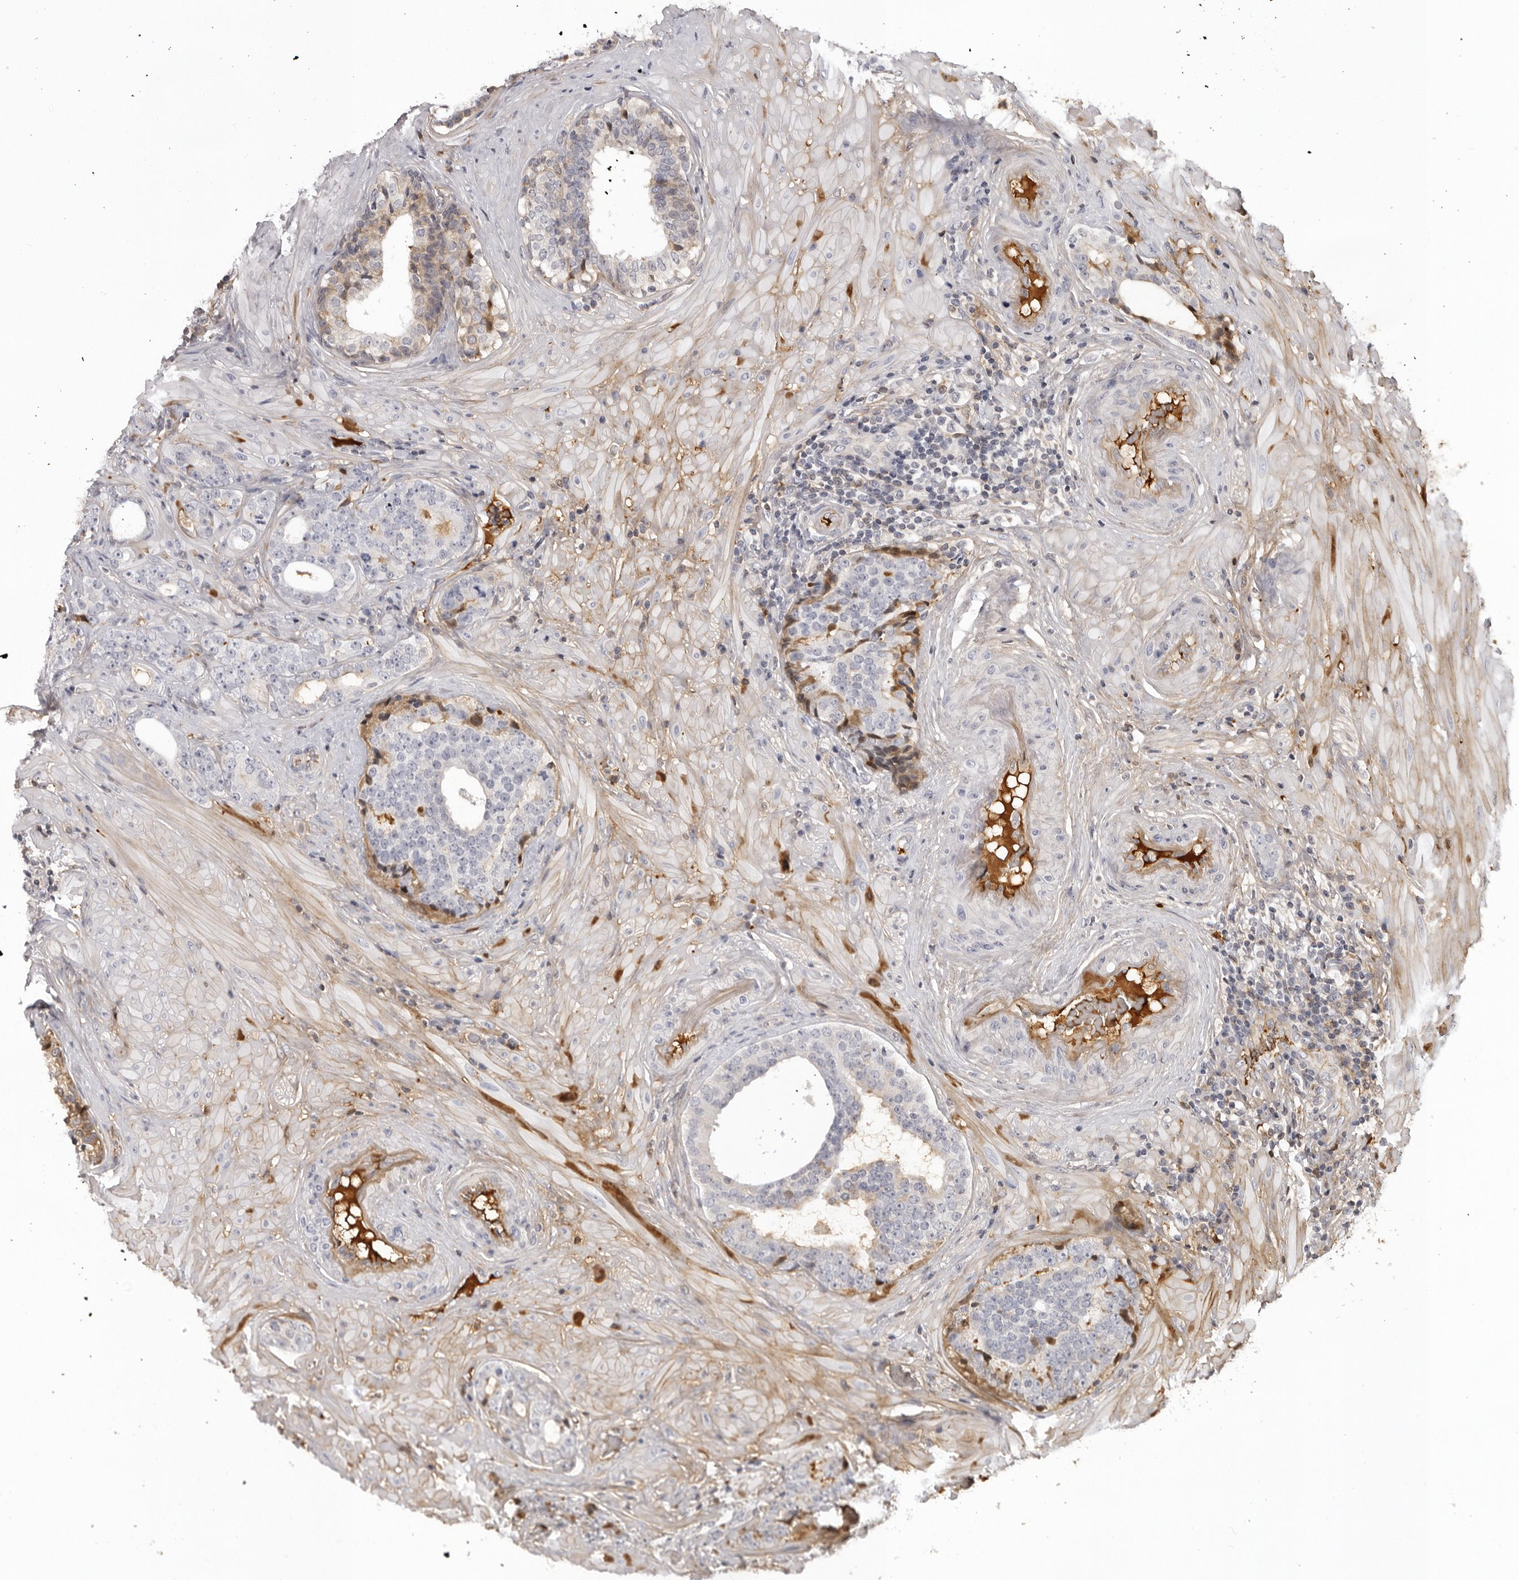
{"staining": {"intensity": "negative", "quantity": "none", "location": "none"}, "tissue": "prostate cancer", "cell_type": "Tumor cells", "image_type": "cancer", "snomed": [{"axis": "morphology", "description": "Adenocarcinoma, High grade"}, {"axis": "topography", "description": "Prostate"}], "caption": "Immunohistochemical staining of human prostate cancer exhibits no significant positivity in tumor cells. (Stains: DAB (3,3'-diaminobenzidine) immunohistochemistry with hematoxylin counter stain, Microscopy: brightfield microscopy at high magnification).", "gene": "PLEKHF2", "patient": {"sex": "male", "age": 56}}